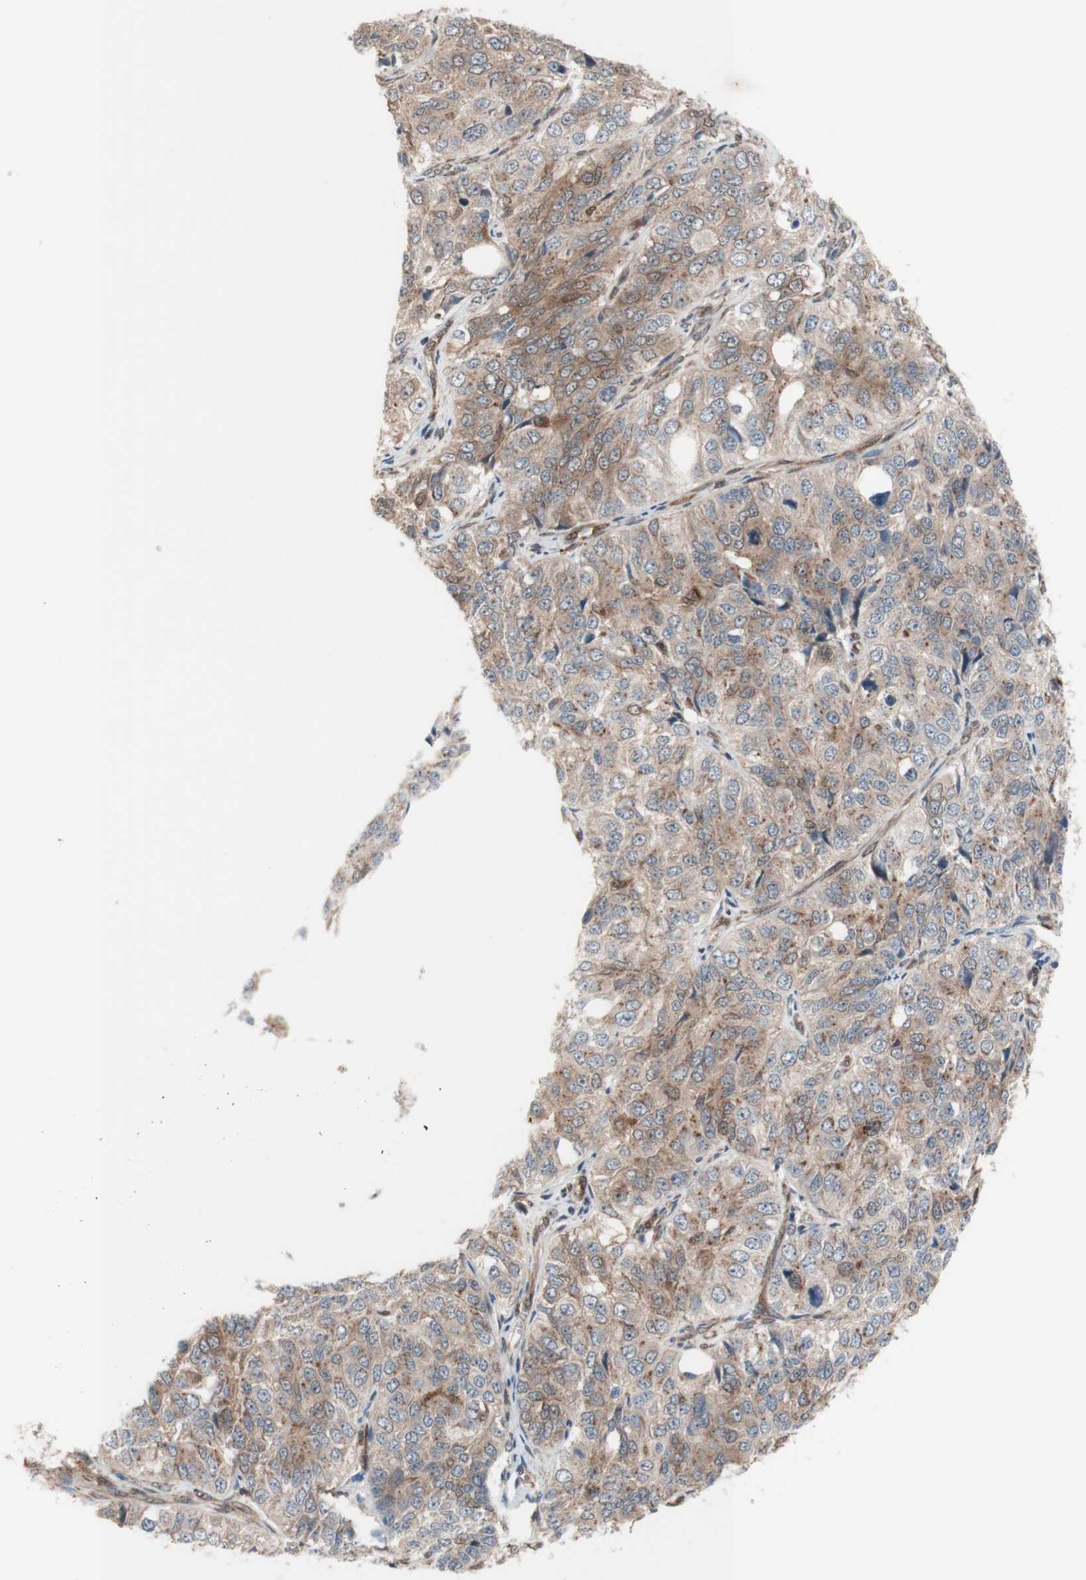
{"staining": {"intensity": "moderate", "quantity": ">75%", "location": "cytoplasmic/membranous"}, "tissue": "ovarian cancer", "cell_type": "Tumor cells", "image_type": "cancer", "snomed": [{"axis": "morphology", "description": "Carcinoma, endometroid"}, {"axis": "topography", "description": "Ovary"}], "caption": "IHC micrograph of endometroid carcinoma (ovarian) stained for a protein (brown), which shows medium levels of moderate cytoplasmic/membranous staining in approximately >75% of tumor cells.", "gene": "CNN3", "patient": {"sex": "female", "age": 51}}